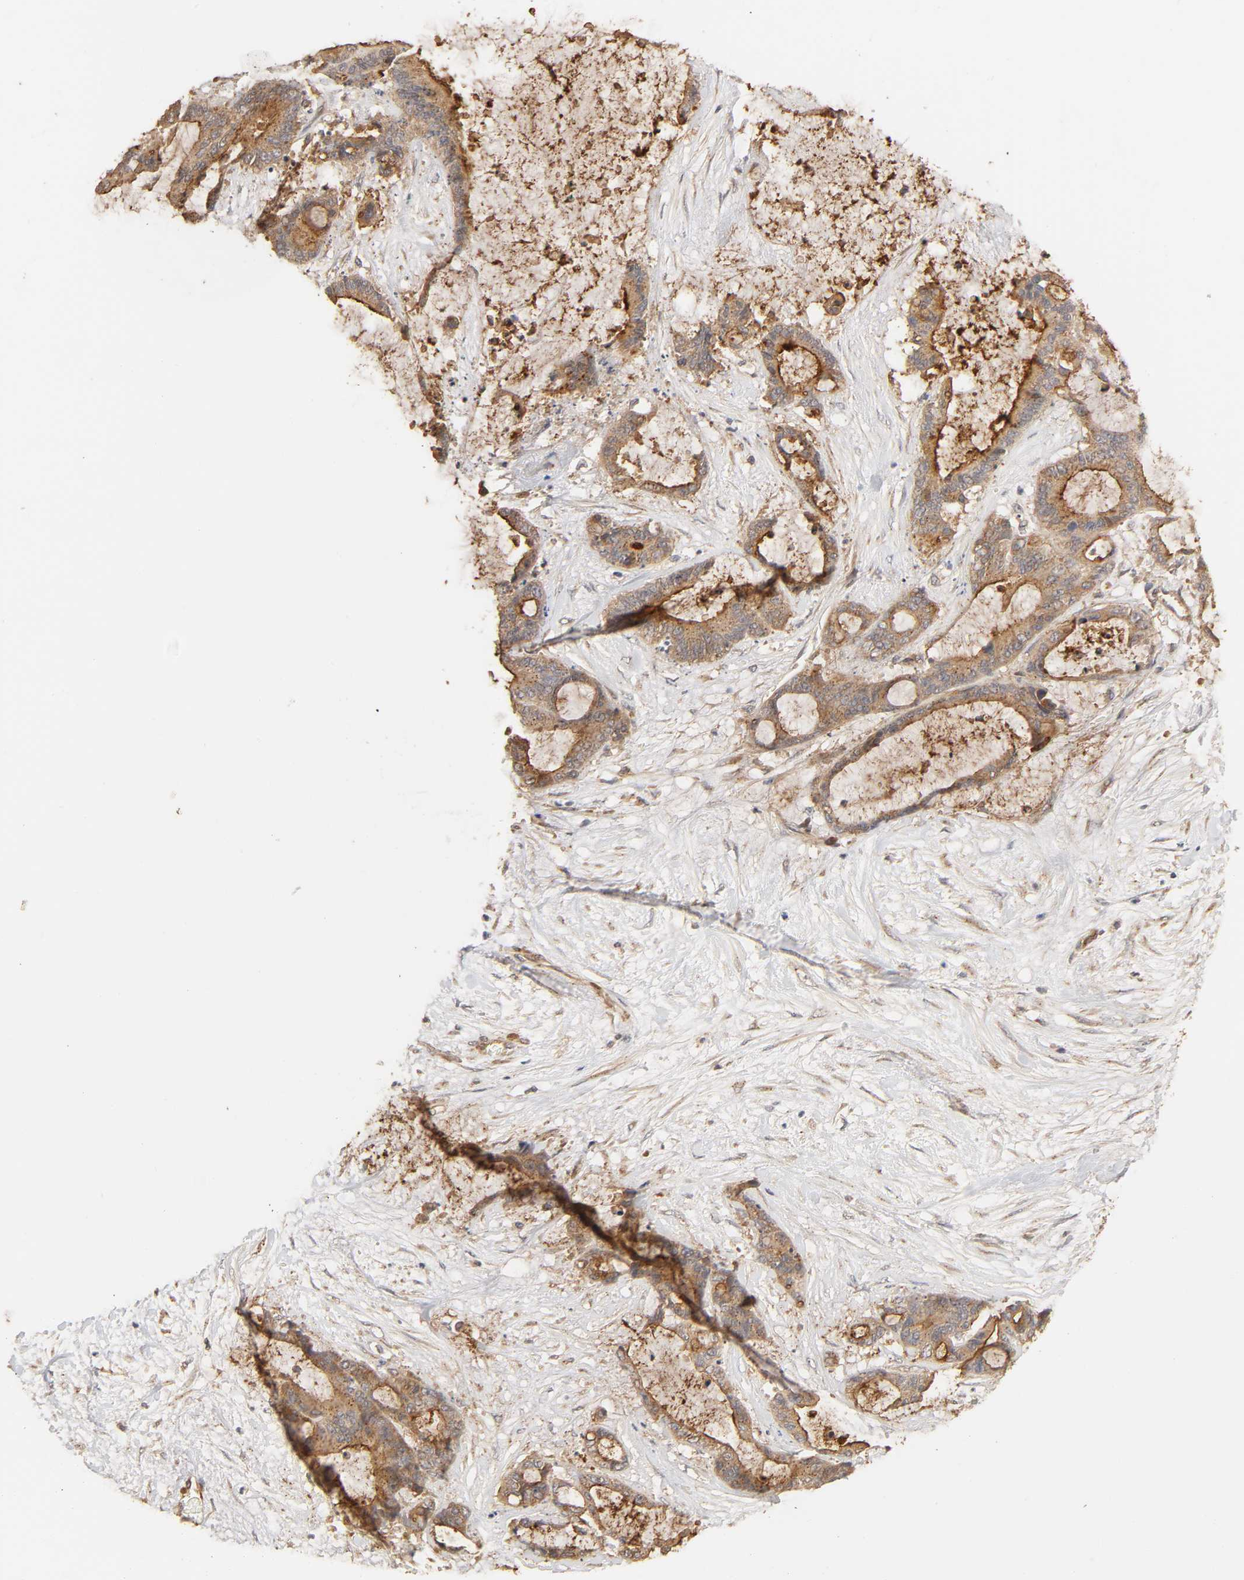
{"staining": {"intensity": "strong", "quantity": ">75%", "location": "cytoplasmic/membranous"}, "tissue": "liver cancer", "cell_type": "Tumor cells", "image_type": "cancer", "snomed": [{"axis": "morphology", "description": "Cholangiocarcinoma"}, {"axis": "topography", "description": "Liver"}], "caption": "The photomicrograph demonstrates staining of cholangiocarcinoma (liver), revealing strong cytoplasmic/membranous protein staining (brown color) within tumor cells.", "gene": "EPS8", "patient": {"sex": "female", "age": 73}}